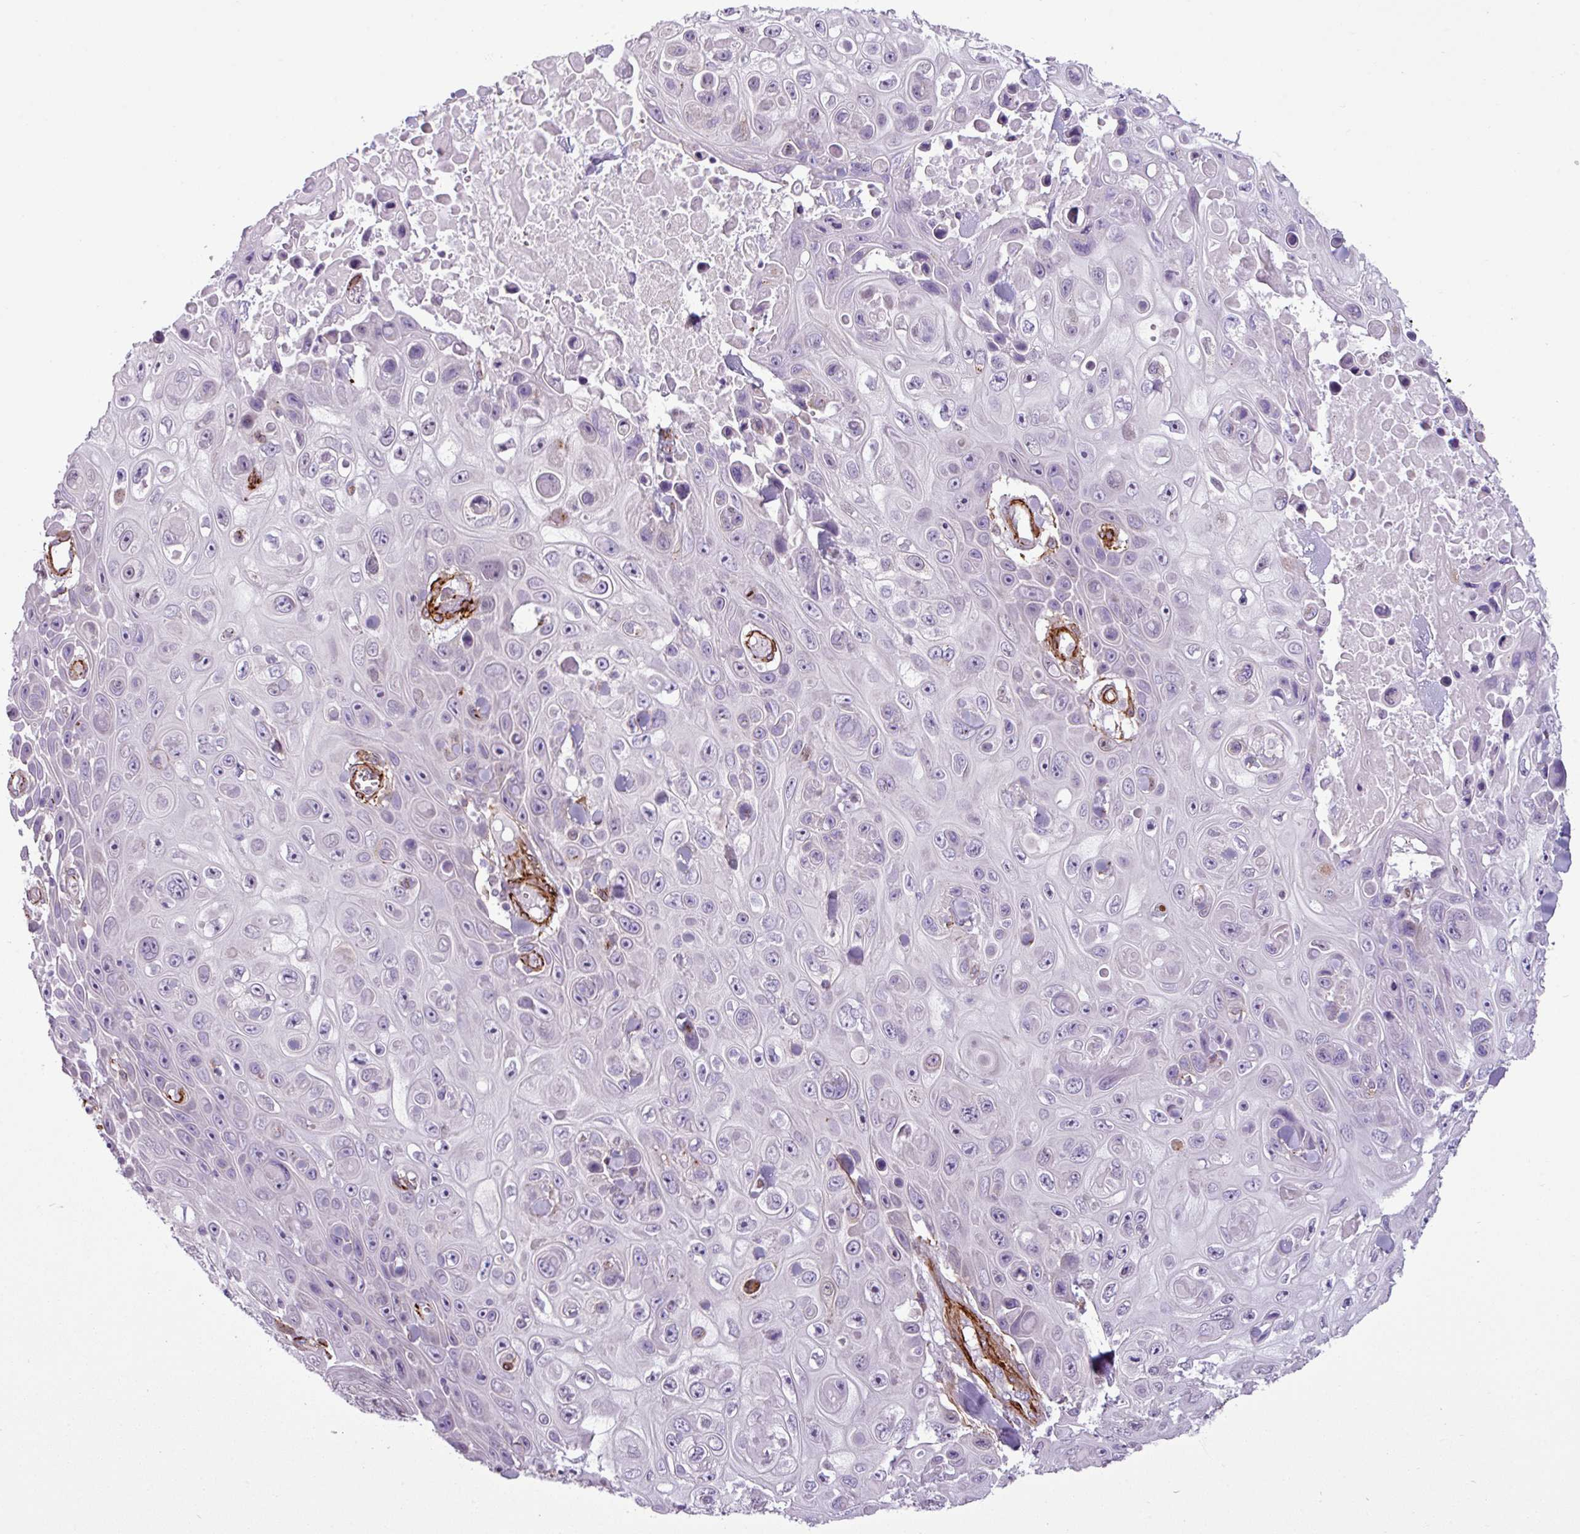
{"staining": {"intensity": "negative", "quantity": "none", "location": "none"}, "tissue": "skin cancer", "cell_type": "Tumor cells", "image_type": "cancer", "snomed": [{"axis": "morphology", "description": "Squamous cell carcinoma, NOS"}, {"axis": "topography", "description": "Skin"}], "caption": "Protein analysis of skin cancer exhibits no significant positivity in tumor cells.", "gene": "ATP10A", "patient": {"sex": "male", "age": 82}}